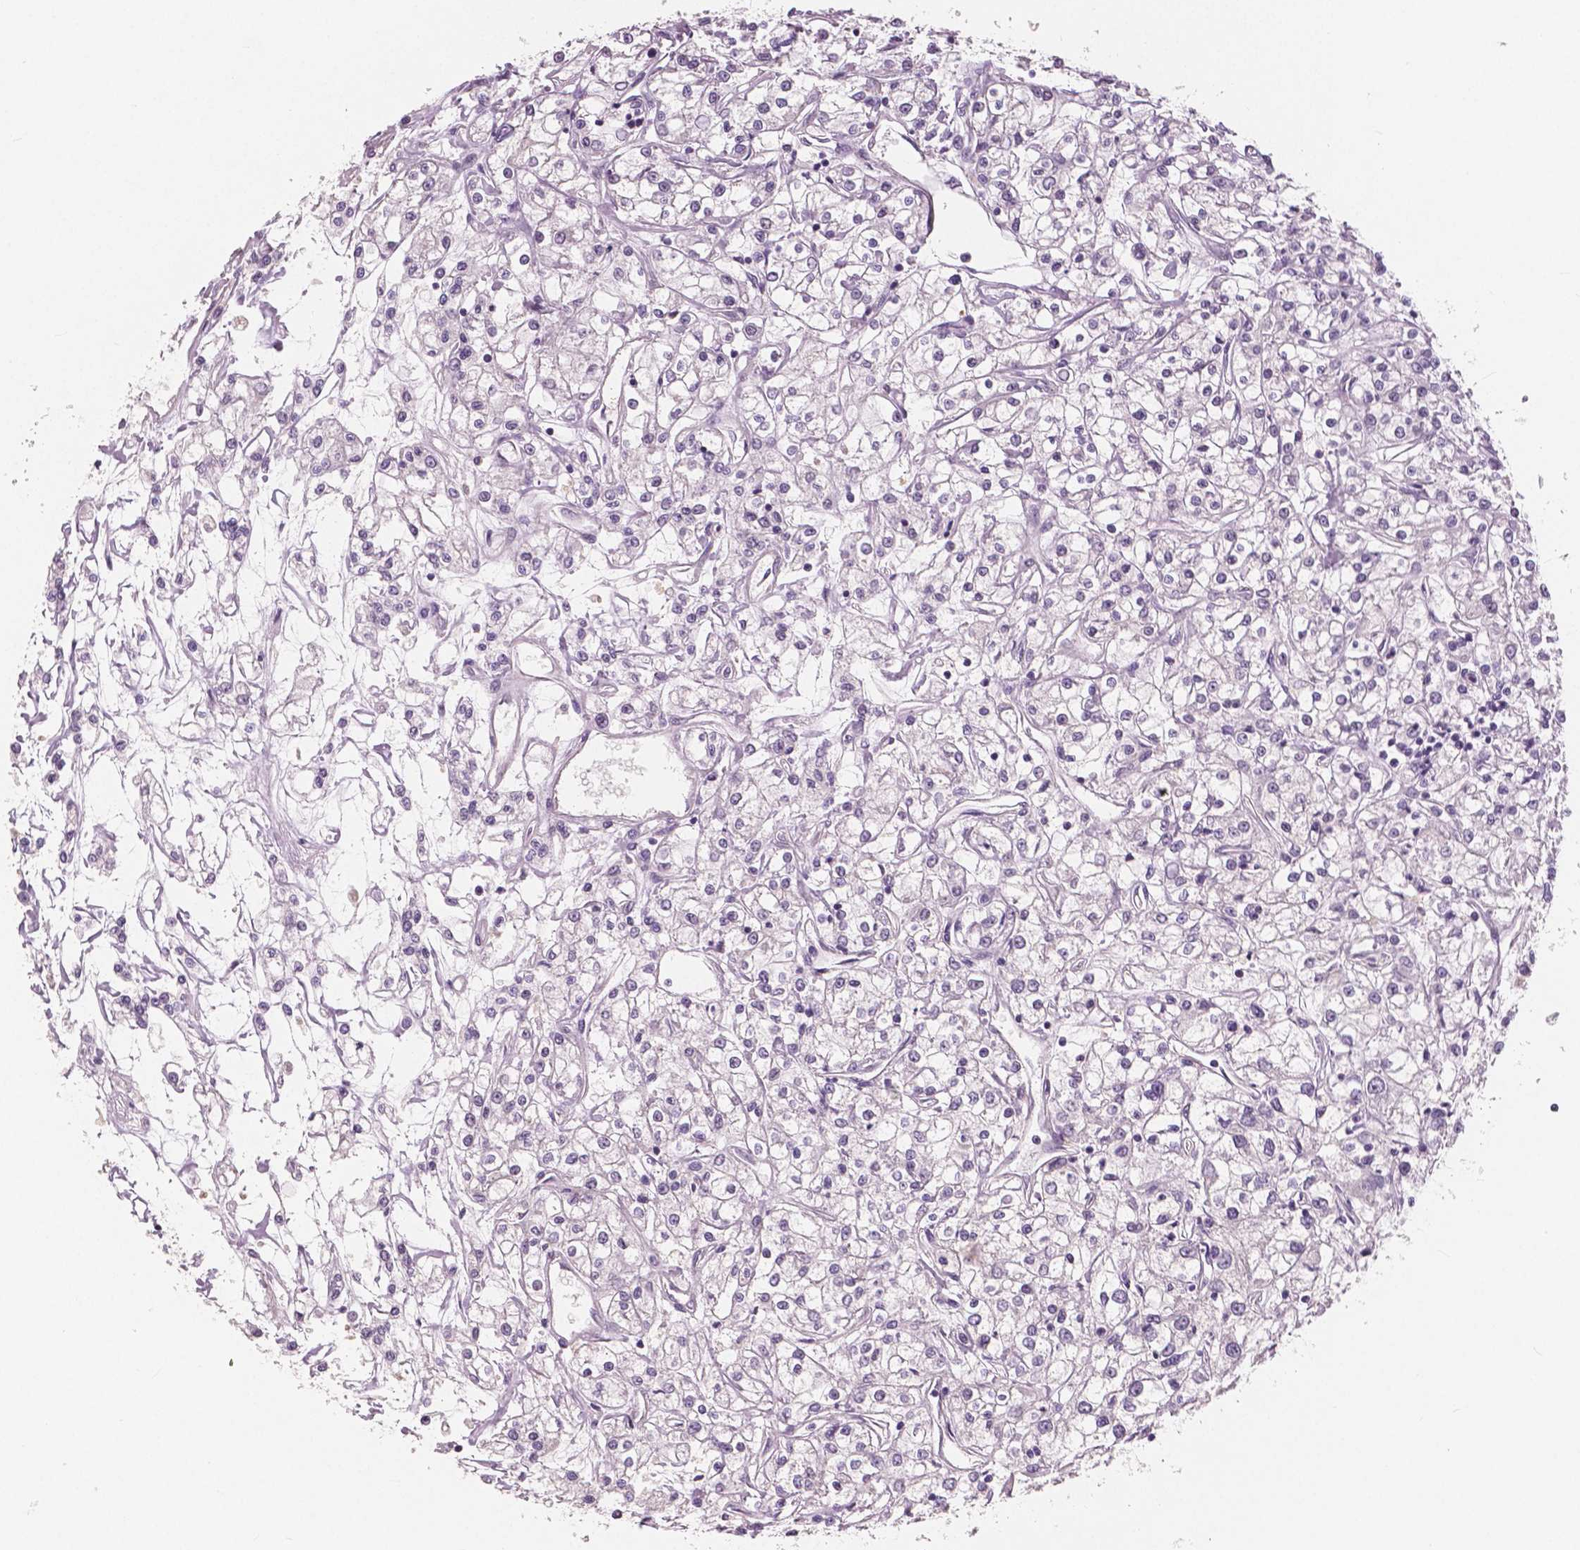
{"staining": {"intensity": "negative", "quantity": "none", "location": "none"}, "tissue": "renal cancer", "cell_type": "Tumor cells", "image_type": "cancer", "snomed": [{"axis": "morphology", "description": "Adenocarcinoma, NOS"}, {"axis": "topography", "description": "Kidney"}], "caption": "Histopathology image shows no significant protein staining in tumor cells of renal cancer.", "gene": "RNASE7", "patient": {"sex": "female", "age": 59}}